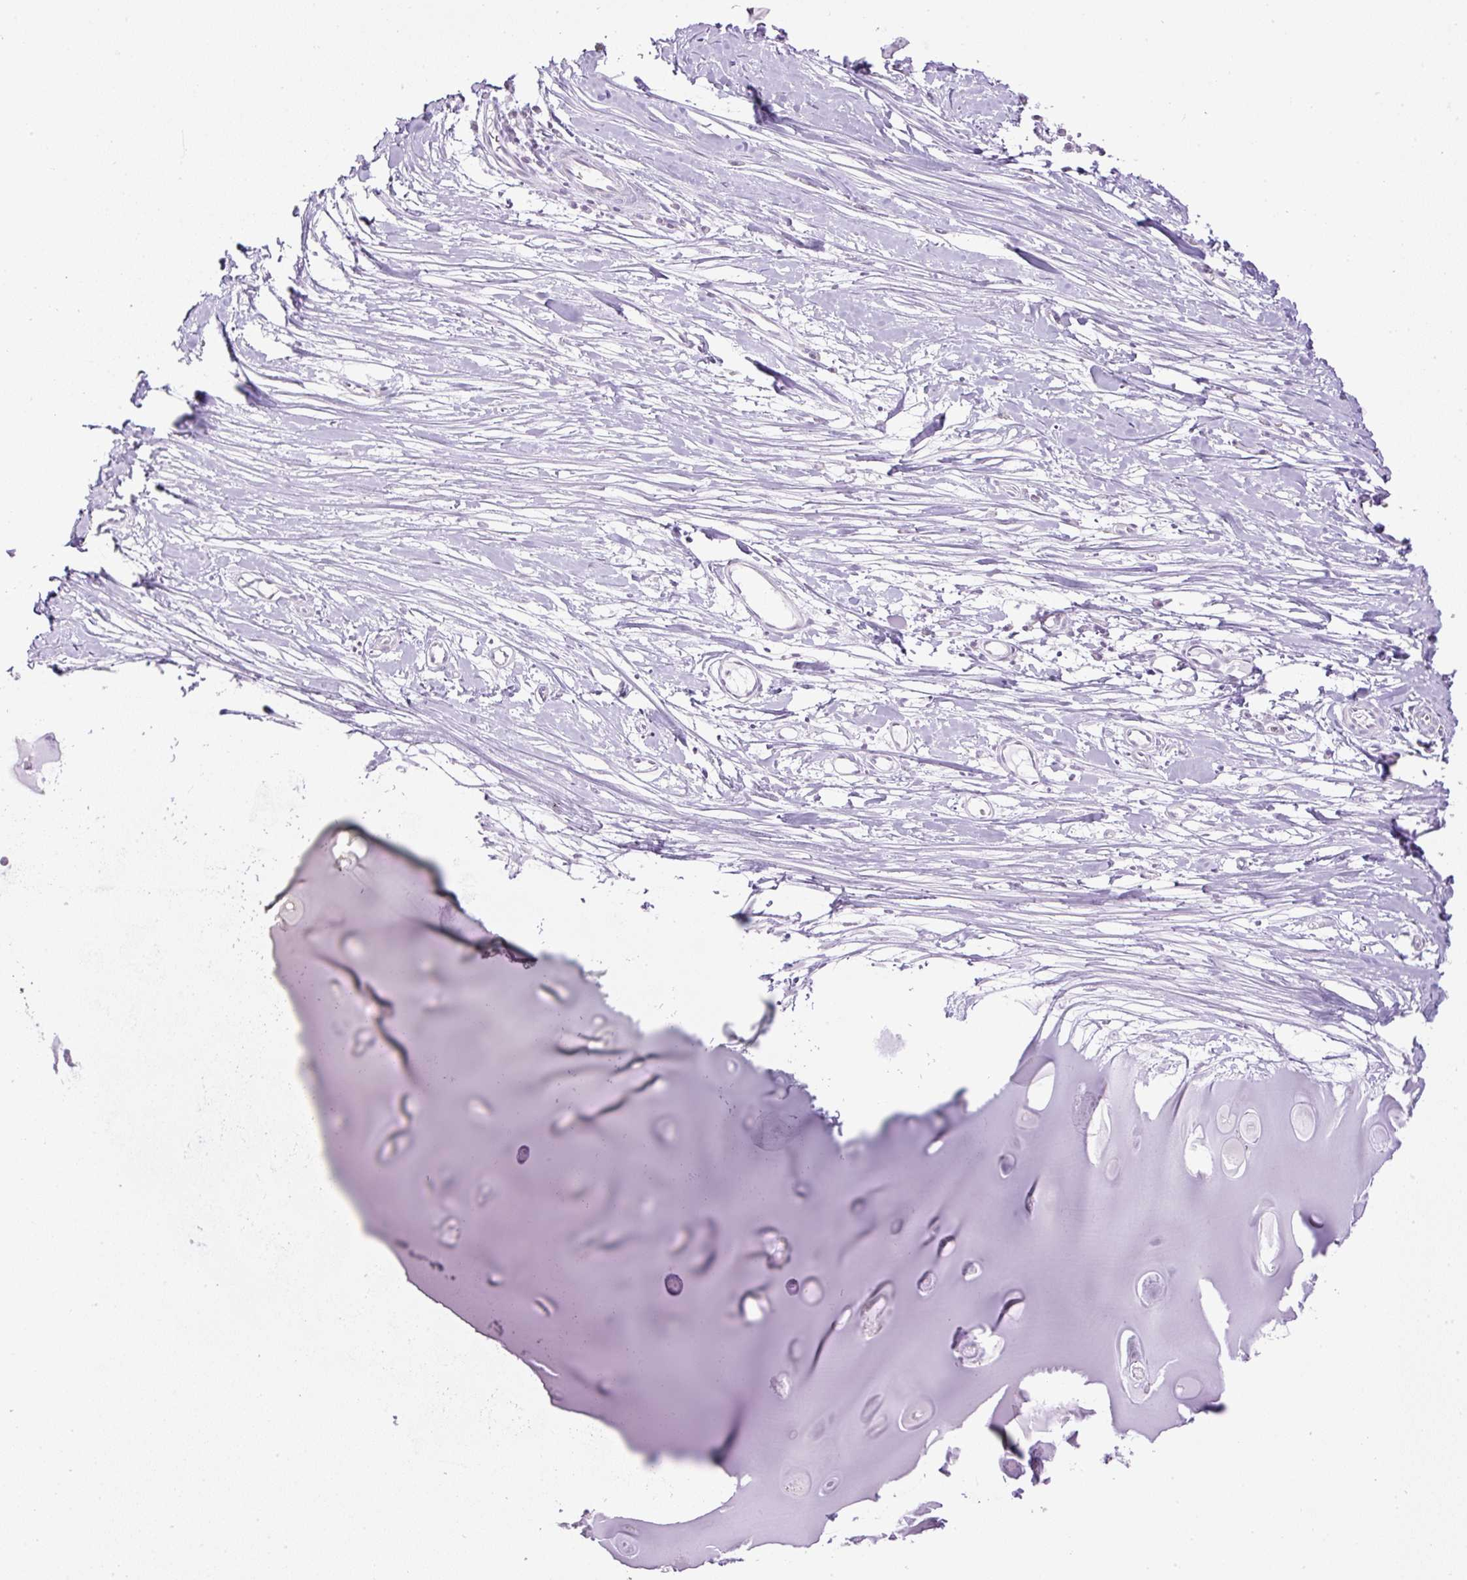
{"staining": {"intensity": "negative", "quantity": "none", "location": "none"}, "tissue": "adipose tissue", "cell_type": "Adipocytes", "image_type": "normal", "snomed": [{"axis": "morphology", "description": "Normal tissue, NOS"}, {"axis": "topography", "description": "Cartilage tissue"}], "caption": "Immunohistochemistry (IHC) of benign adipose tissue displays no staining in adipocytes.", "gene": "RHBDD2", "patient": {"sex": "male", "age": 57}}